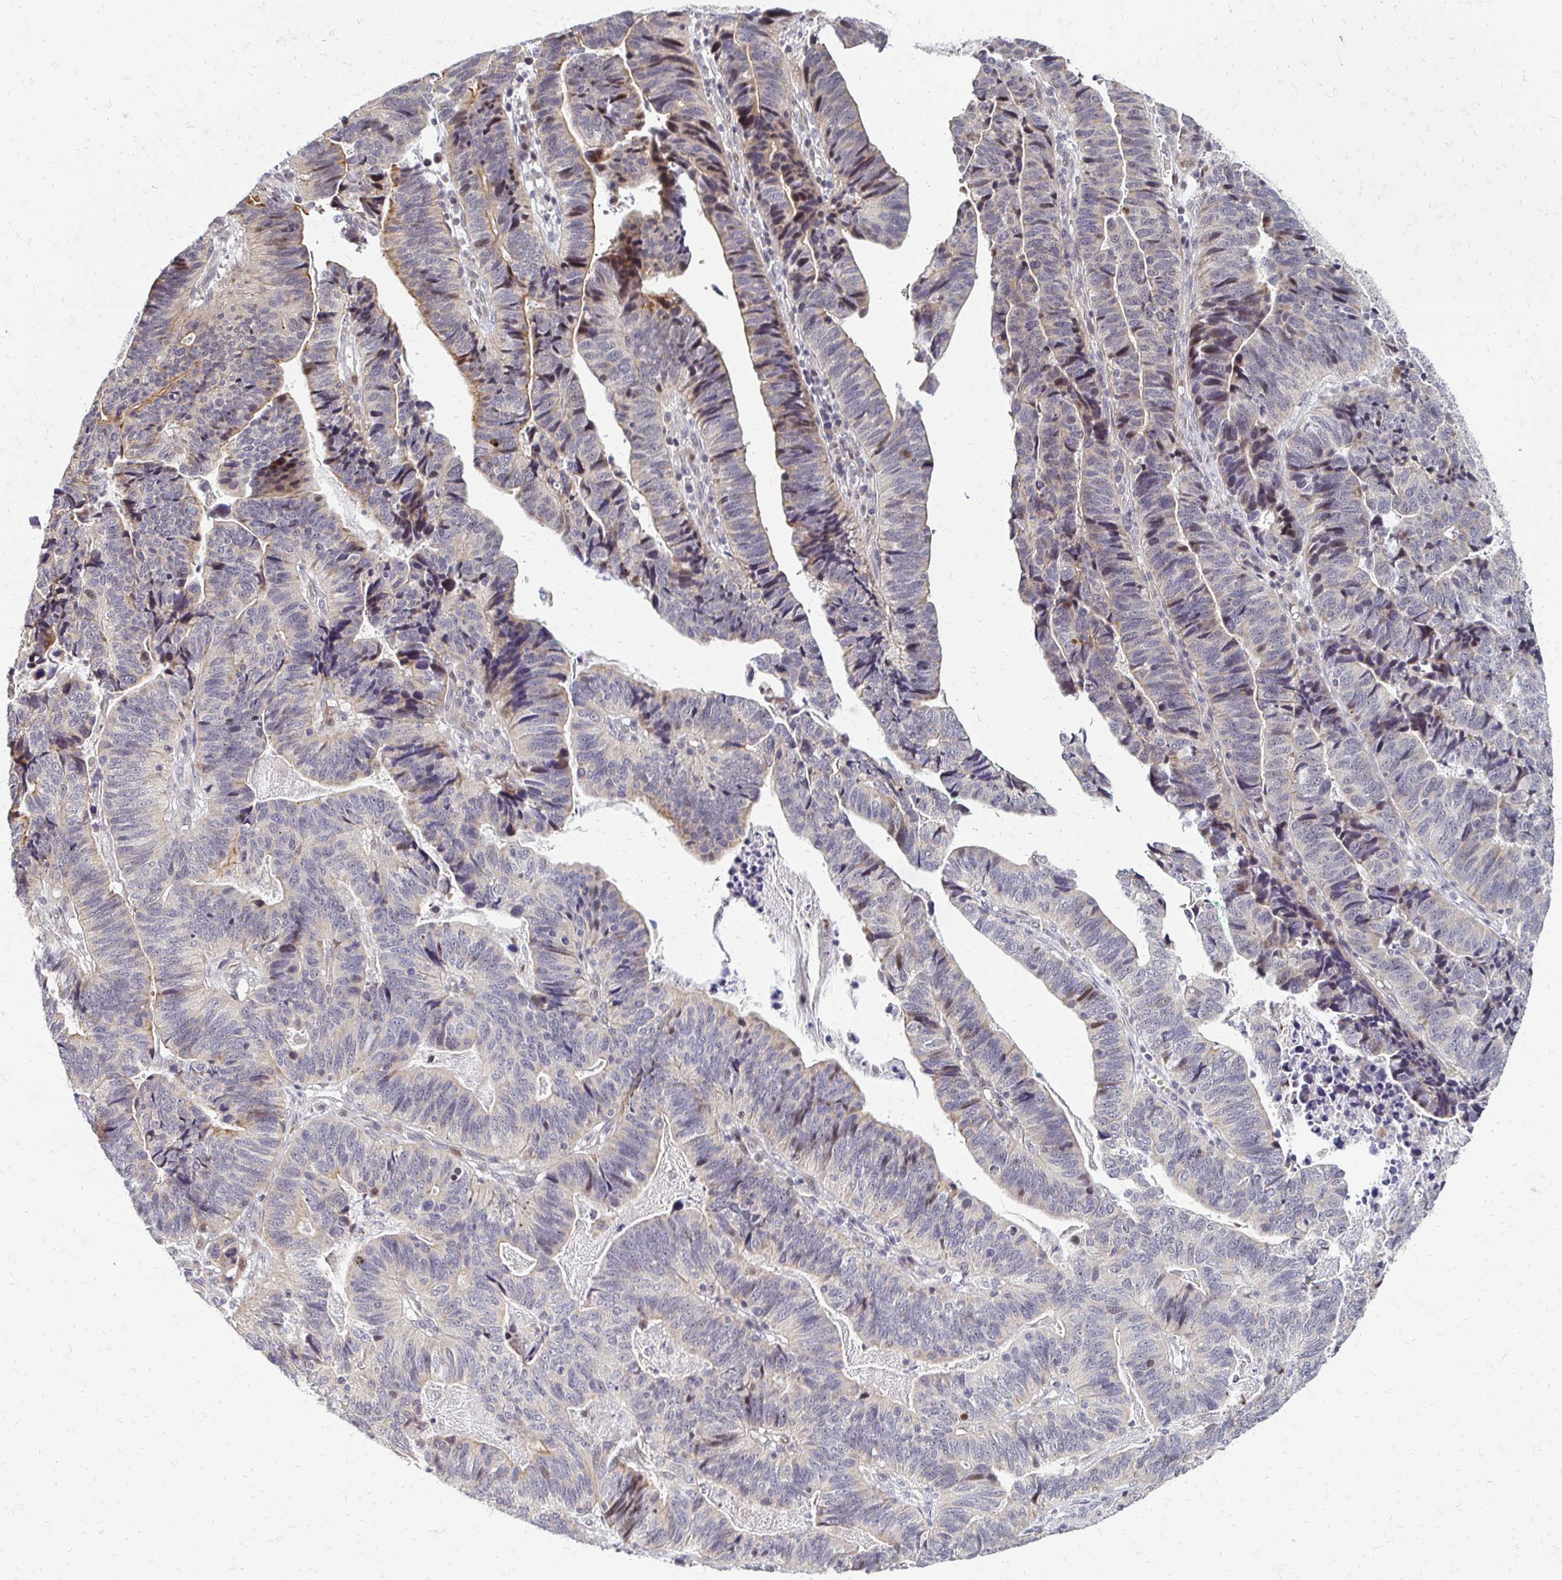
{"staining": {"intensity": "weak", "quantity": "25%-75%", "location": "cytoplasmic/membranous"}, "tissue": "stomach cancer", "cell_type": "Tumor cells", "image_type": "cancer", "snomed": [{"axis": "morphology", "description": "Adenocarcinoma, NOS"}, {"axis": "topography", "description": "Stomach, upper"}], "caption": "Stomach cancer (adenocarcinoma) stained with IHC displays weak cytoplasmic/membranous staining in approximately 25%-75% of tumor cells.", "gene": "TRIR", "patient": {"sex": "female", "age": 67}}